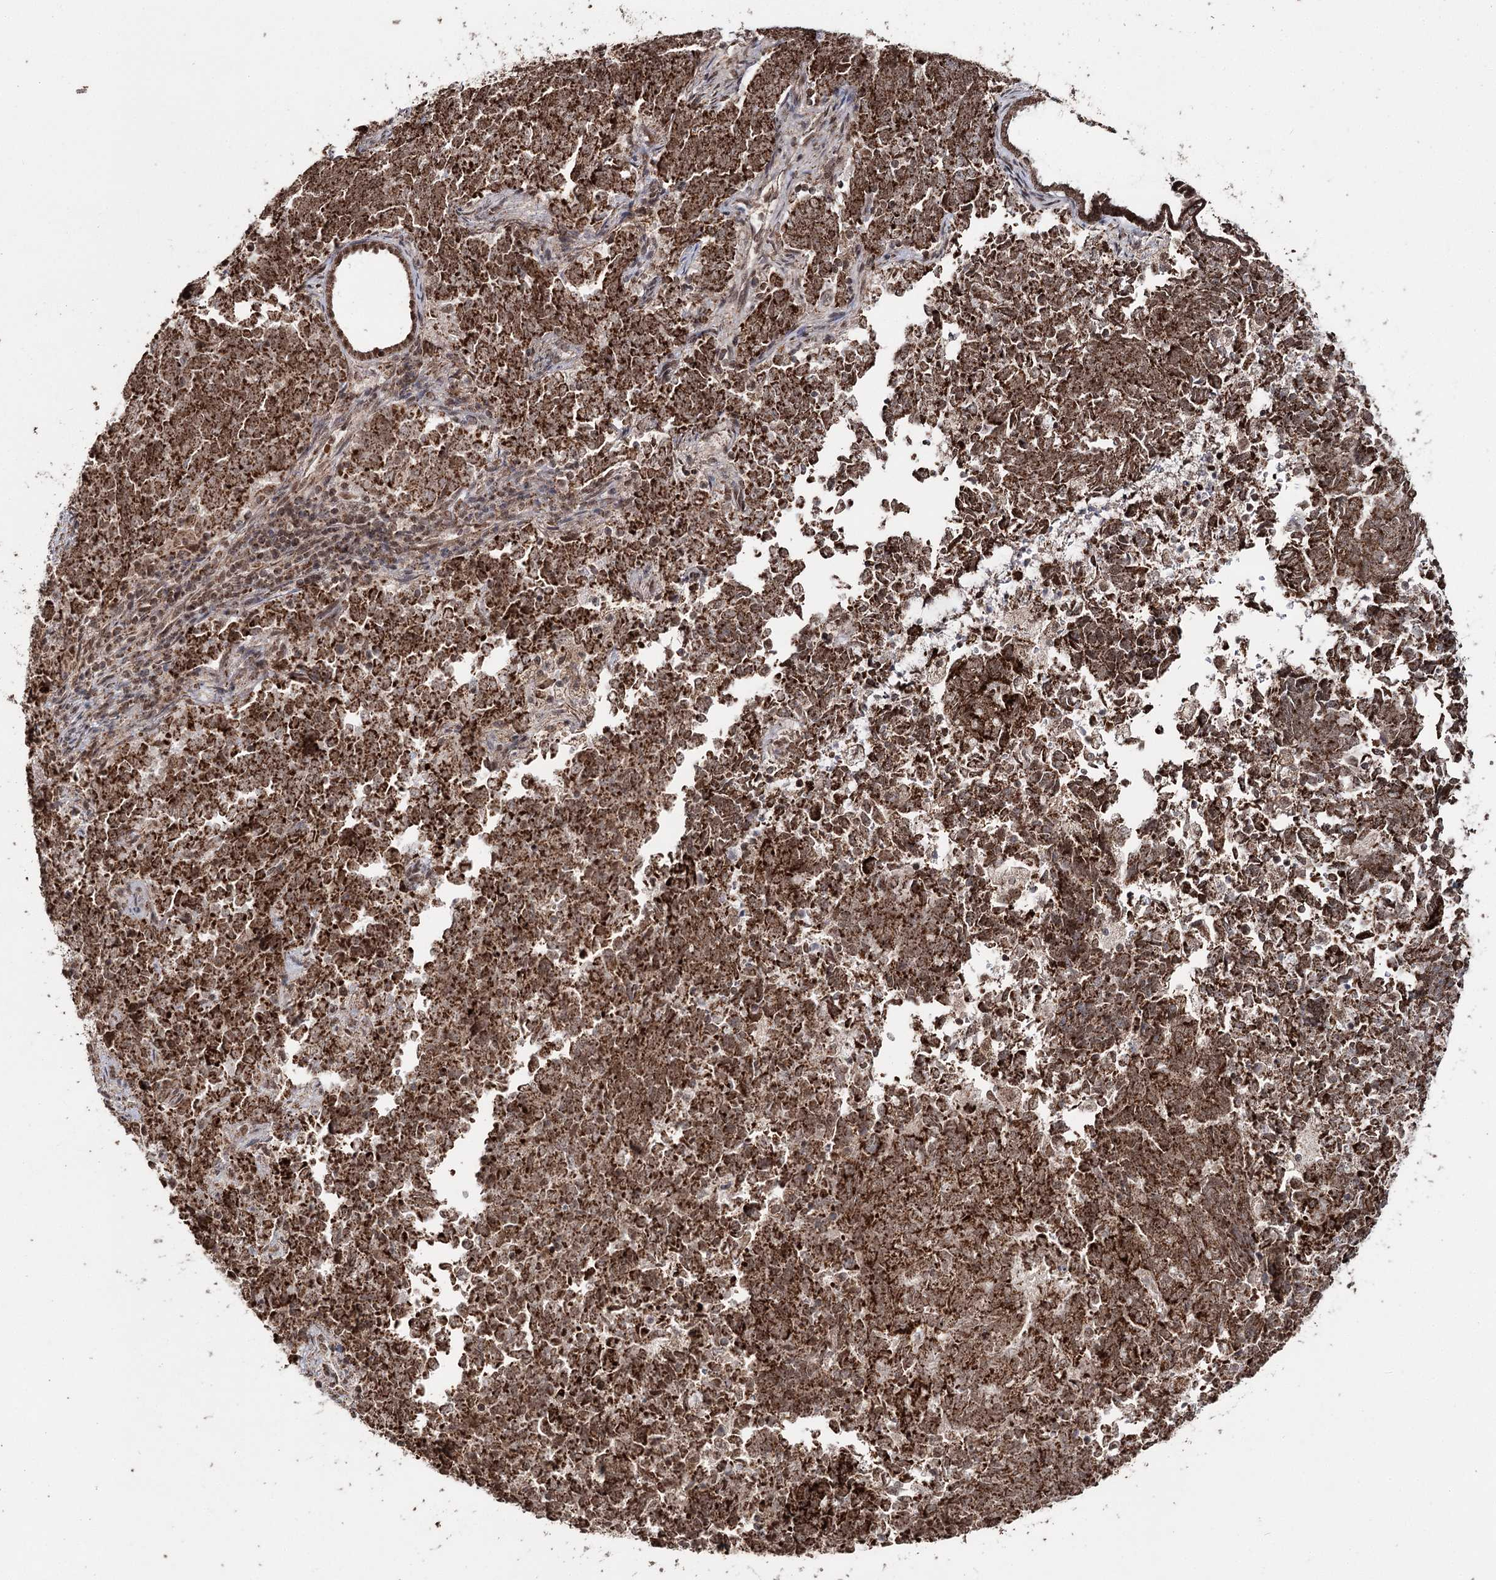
{"staining": {"intensity": "strong", "quantity": ">75%", "location": "cytoplasmic/membranous"}, "tissue": "endometrial cancer", "cell_type": "Tumor cells", "image_type": "cancer", "snomed": [{"axis": "morphology", "description": "Adenocarcinoma, NOS"}, {"axis": "topography", "description": "Endometrium"}], "caption": "Human endometrial adenocarcinoma stained with a protein marker shows strong staining in tumor cells.", "gene": "PDHX", "patient": {"sex": "female", "age": 80}}